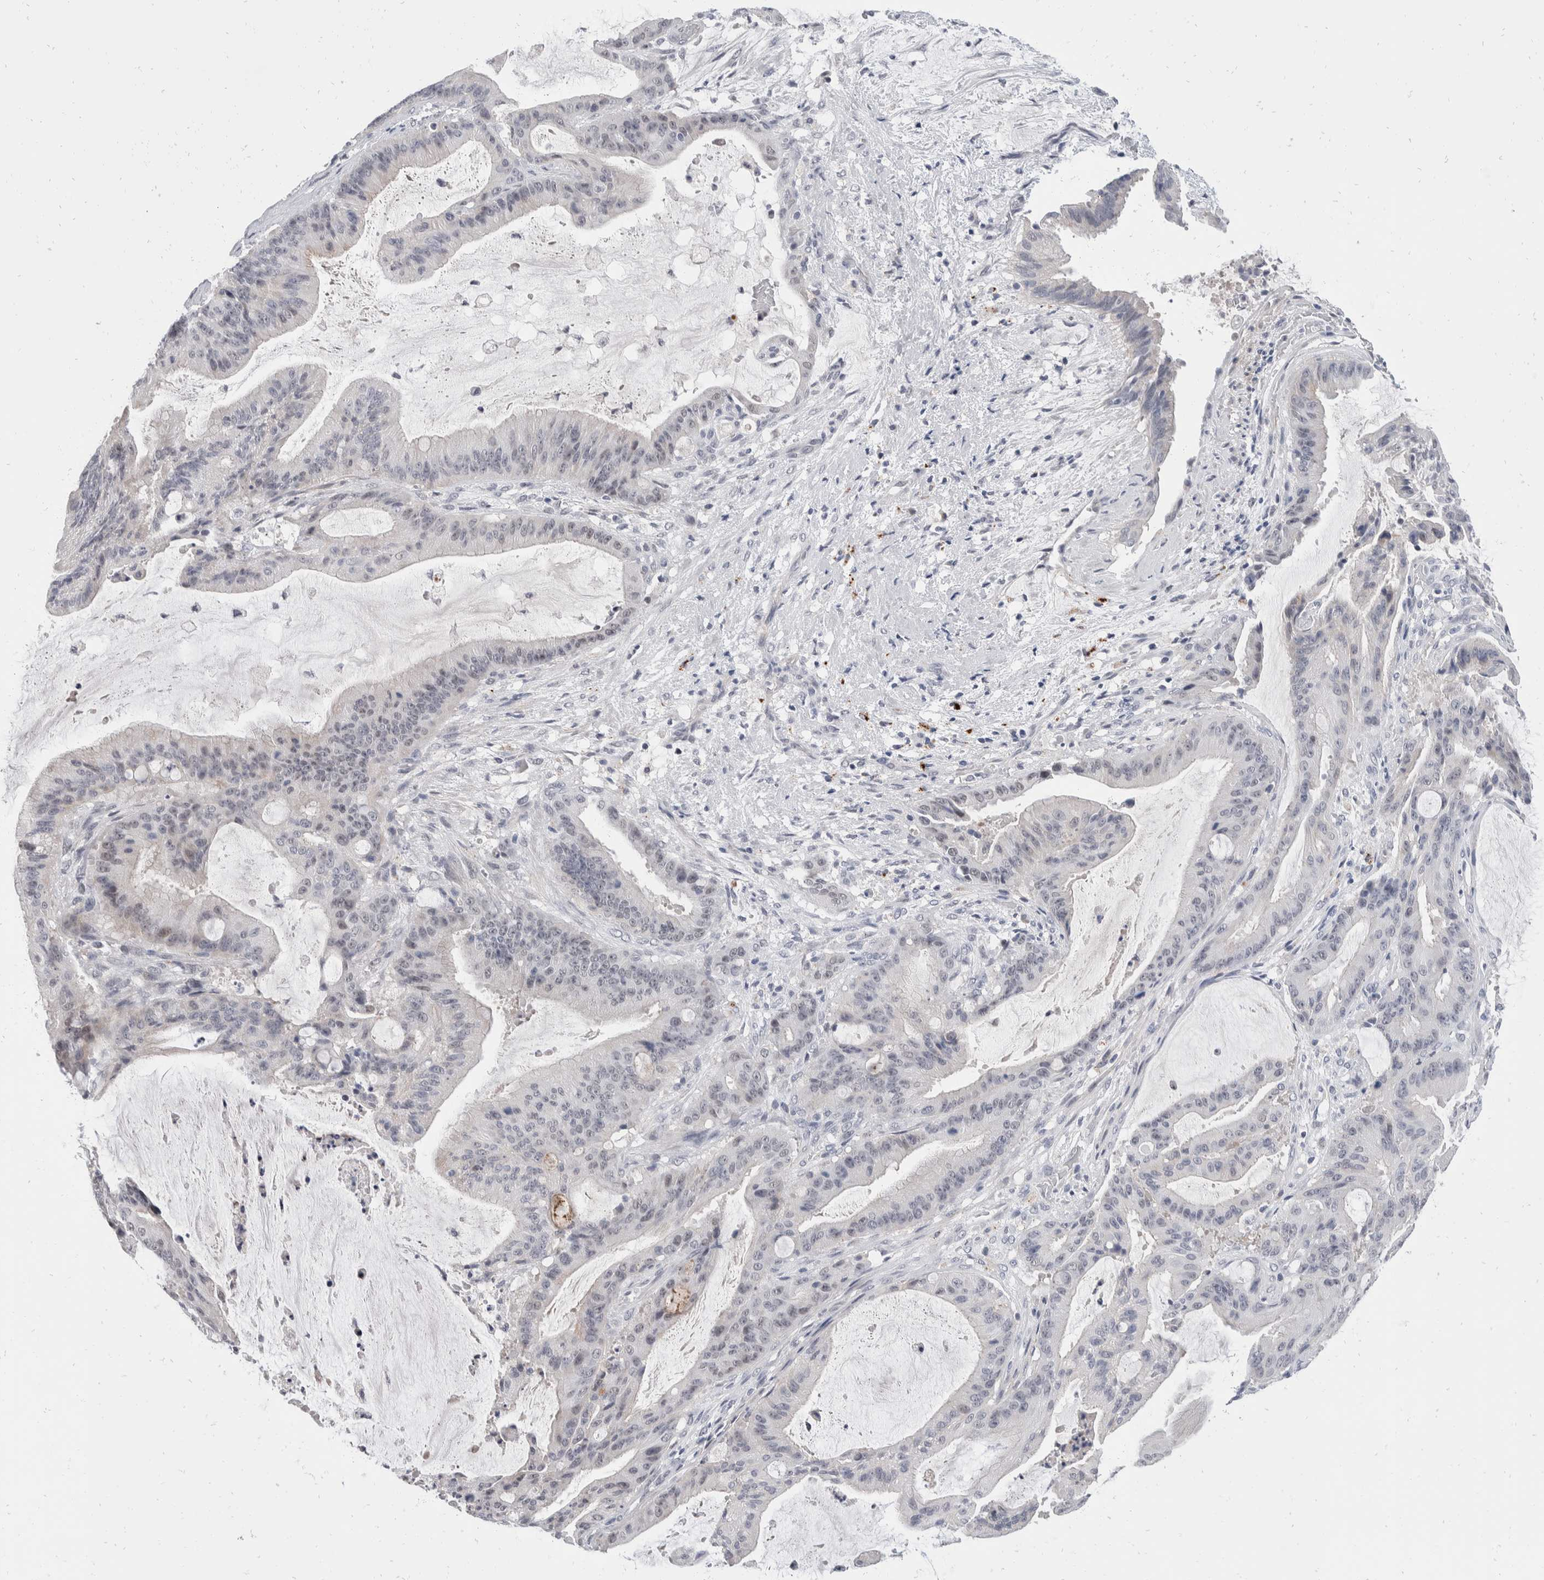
{"staining": {"intensity": "negative", "quantity": "none", "location": "none"}, "tissue": "liver cancer", "cell_type": "Tumor cells", "image_type": "cancer", "snomed": [{"axis": "morphology", "description": "Normal tissue, NOS"}, {"axis": "morphology", "description": "Cholangiocarcinoma"}, {"axis": "topography", "description": "Liver"}, {"axis": "topography", "description": "Peripheral nerve tissue"}], "caption": "DAB immunohistochemical staining of human liver cholangiocarcinoma displays no significant positivity in tumor cells.", "gene": "CATSPERD", "patient": {"sex": "female", "age": 73}}